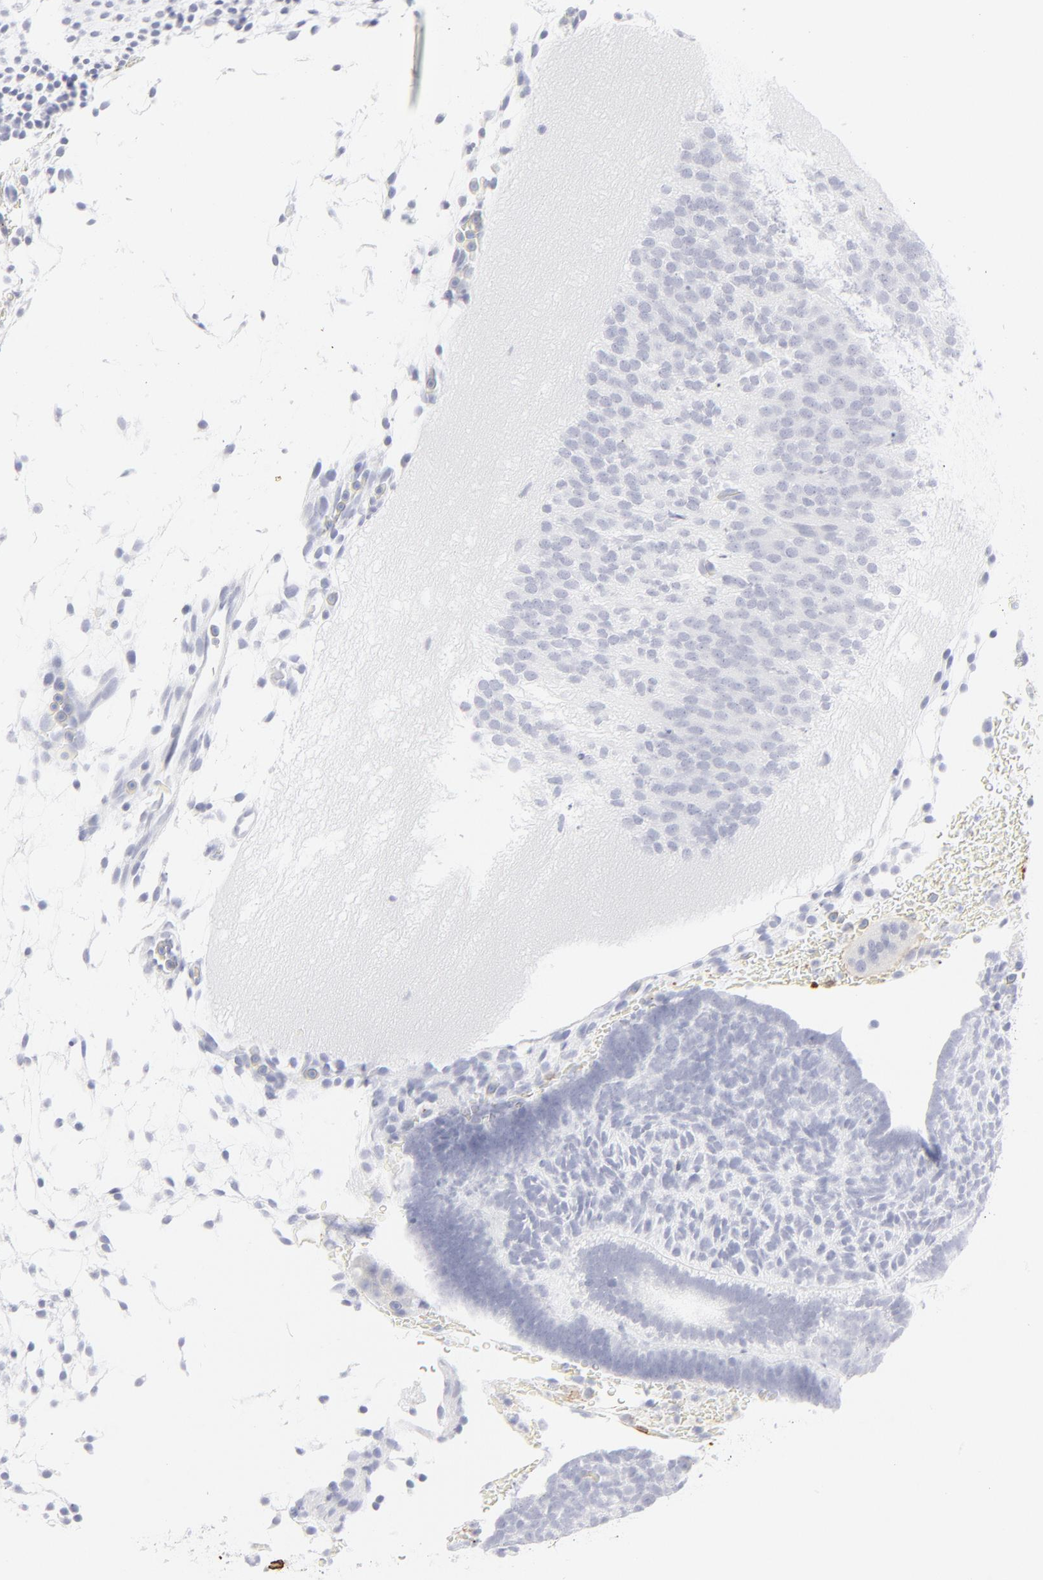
{"staining": {"intensity": "moderate", "quantity": ">75%", "location": "cytoplasmic/membranous"}, "tissue": "placenta", "cell_type": "Trophoblastic cells", "image_type": "normal", "snomed": [{"axis": "morphology", "description": "Normal tissue, NOS"}, {"axis": "topography", "description": "Placenta"}], "caption": "An immunohistochemistry (IHC) image of benign tissue is shown. Protein staining in brown shows moderate cytoplasmic/membranous positivity in placenta within trophoblastic cells.", "gene": "CCR7", "patient": {"sex": "female", "age": 19}}